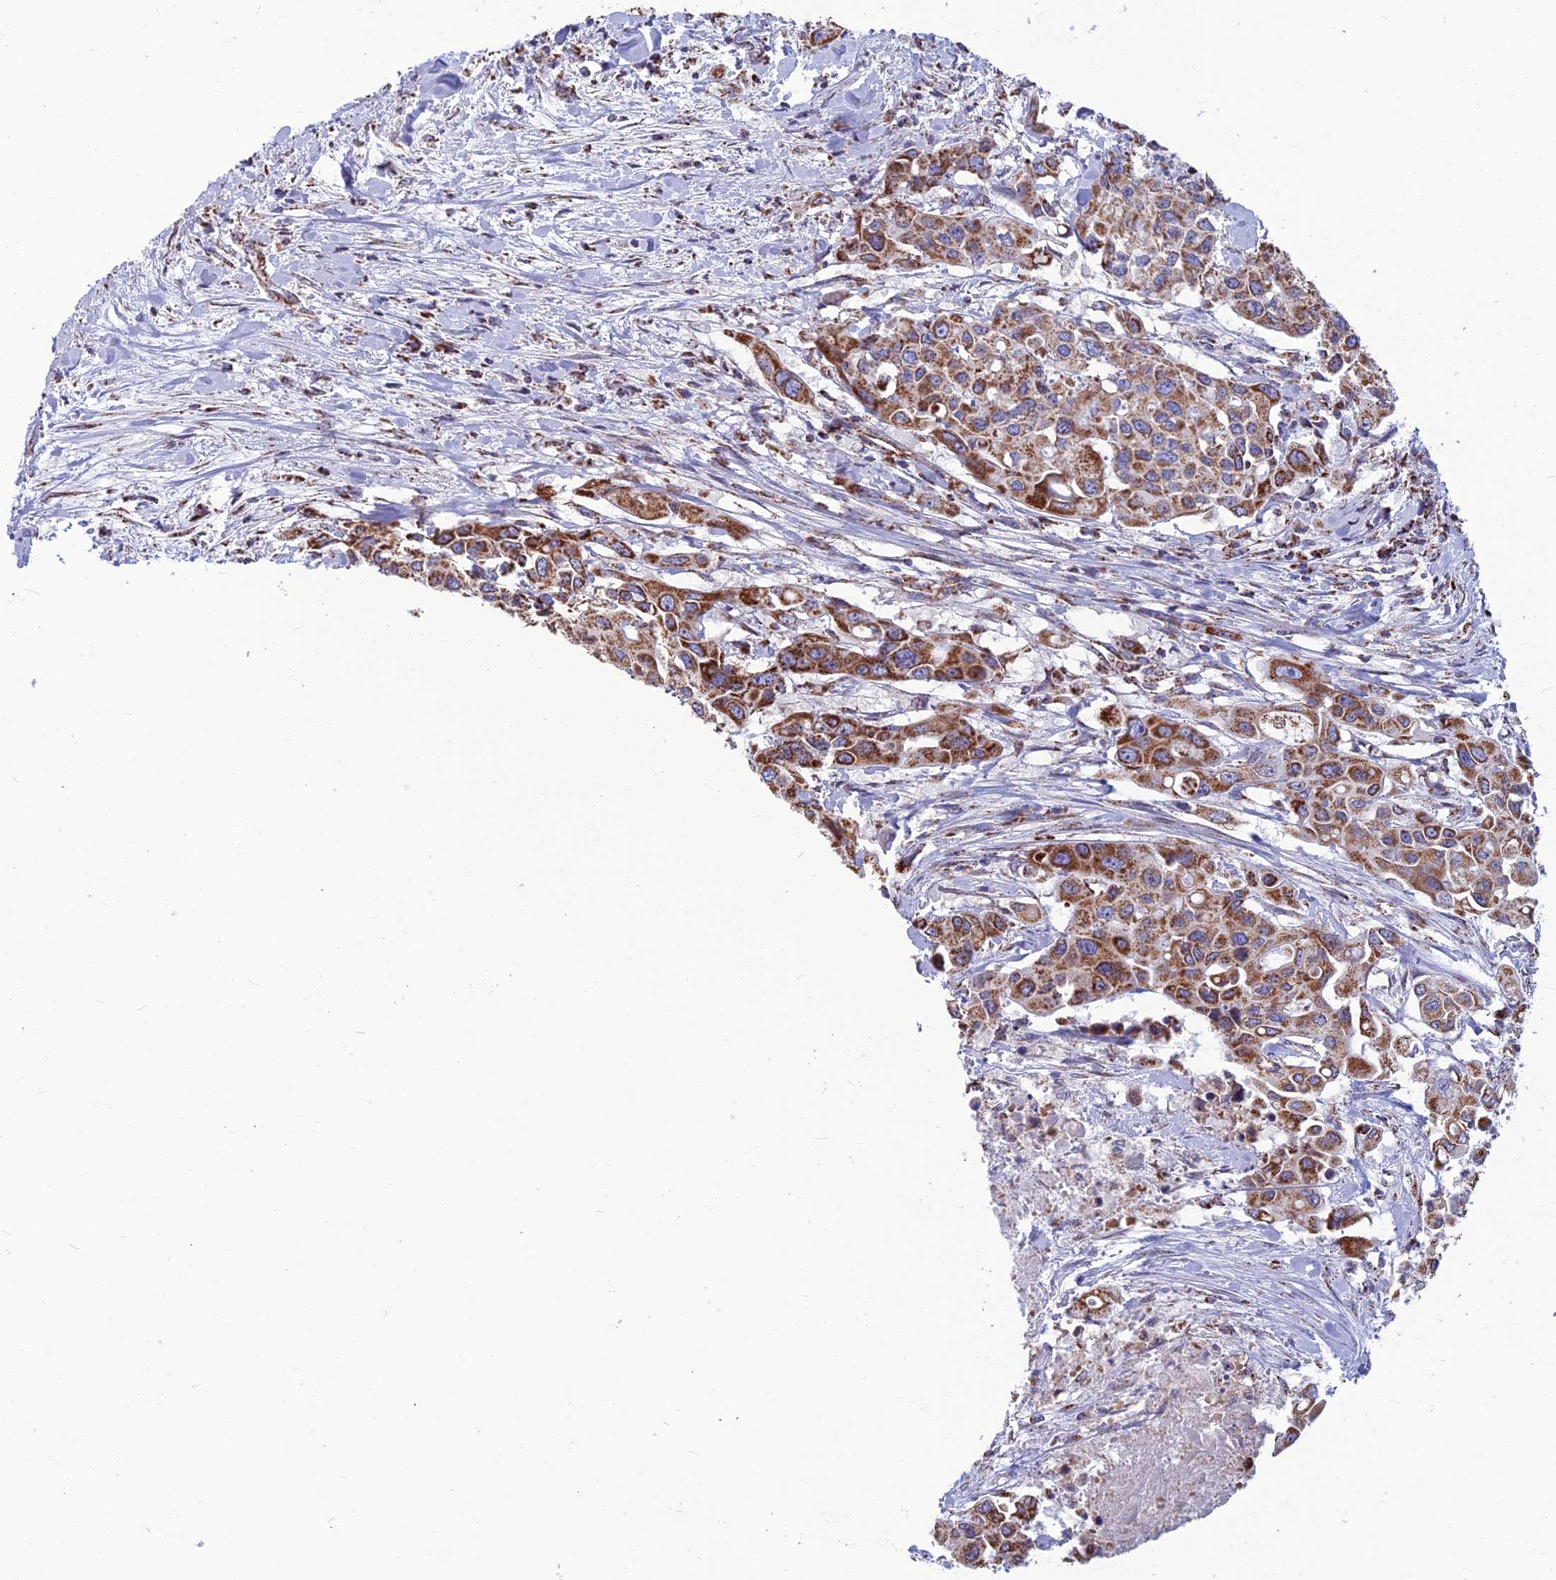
{"staining": {"intensity": "strong", "quantity": ">75%", "location": "cytoplasmic/membranous"}, "tissue": "colorectal cancer", "cell_type": "Tumor cells", "image_type": "cancer", "snomed": [{"axis": "morphology", "description": "Adenocarcinoma, NOS"}, {"axis": "topography", "description": "Colon"}], "caption": "A high-resolution micrograph shows IHC staining of colorectal cancer, which shows strong cytoplasmic/membranous expression in approximately >75% of tumor cells.", "gene": "CS", "patient": {"sex": "male", "age": 77}}